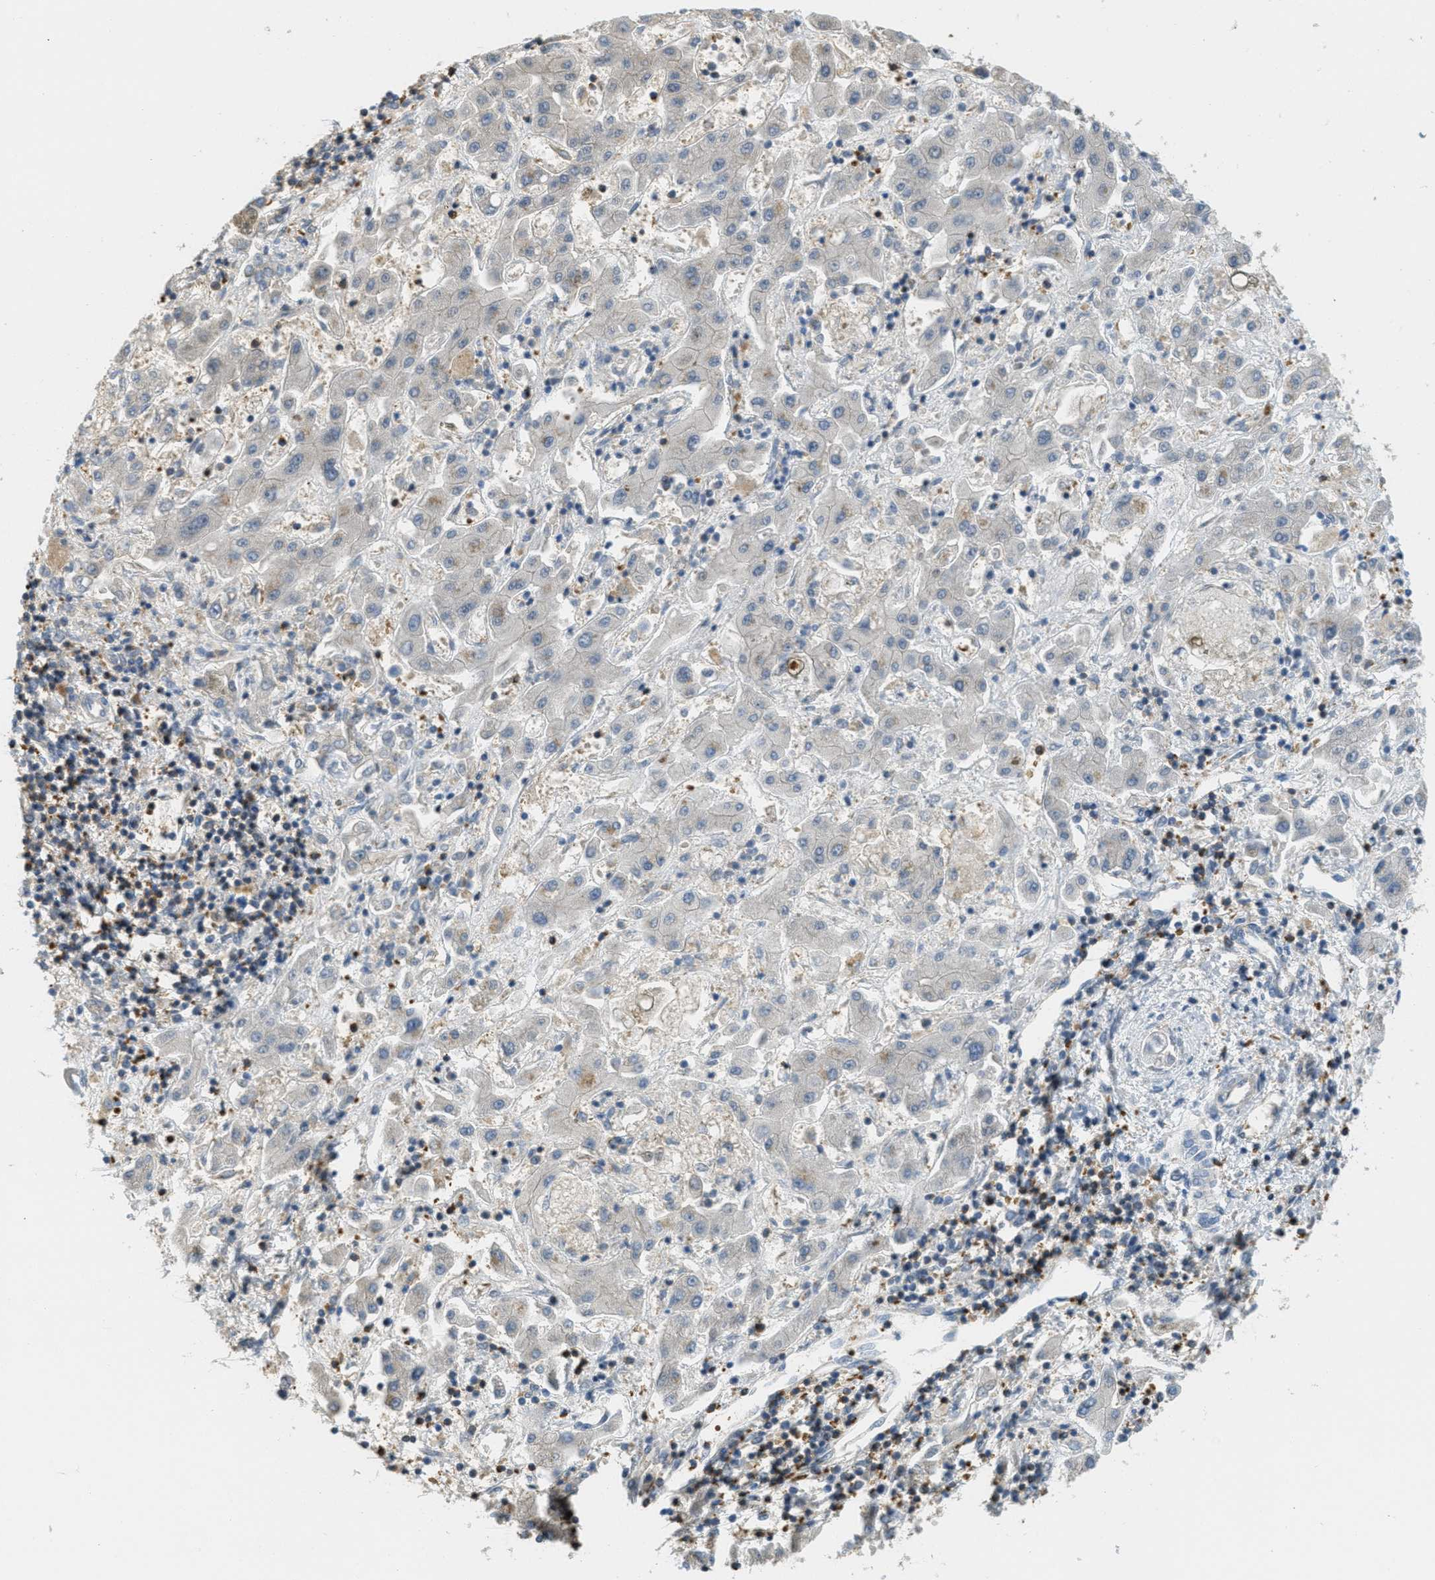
{"staining": {"intensity": "negative", "quantity": "none", "location": "none"}, "tissue": "liver cancer", "cell_type": "Tumor cells", "image_type": "cancer", "snomed": [{"axis": "morphology", "description": "Cholangiocarcinoma"}, {"axis": "topography", "description": "Liver"}], "caption": "DAB (3,3'-diaminobenzidine) immunohistochemical staining of human cholangiocarcinoma (liver) exhibits no significant staining in tumor cells.", "gene": "GRIK2", "patient": {"sex": "male", "age": 50}}